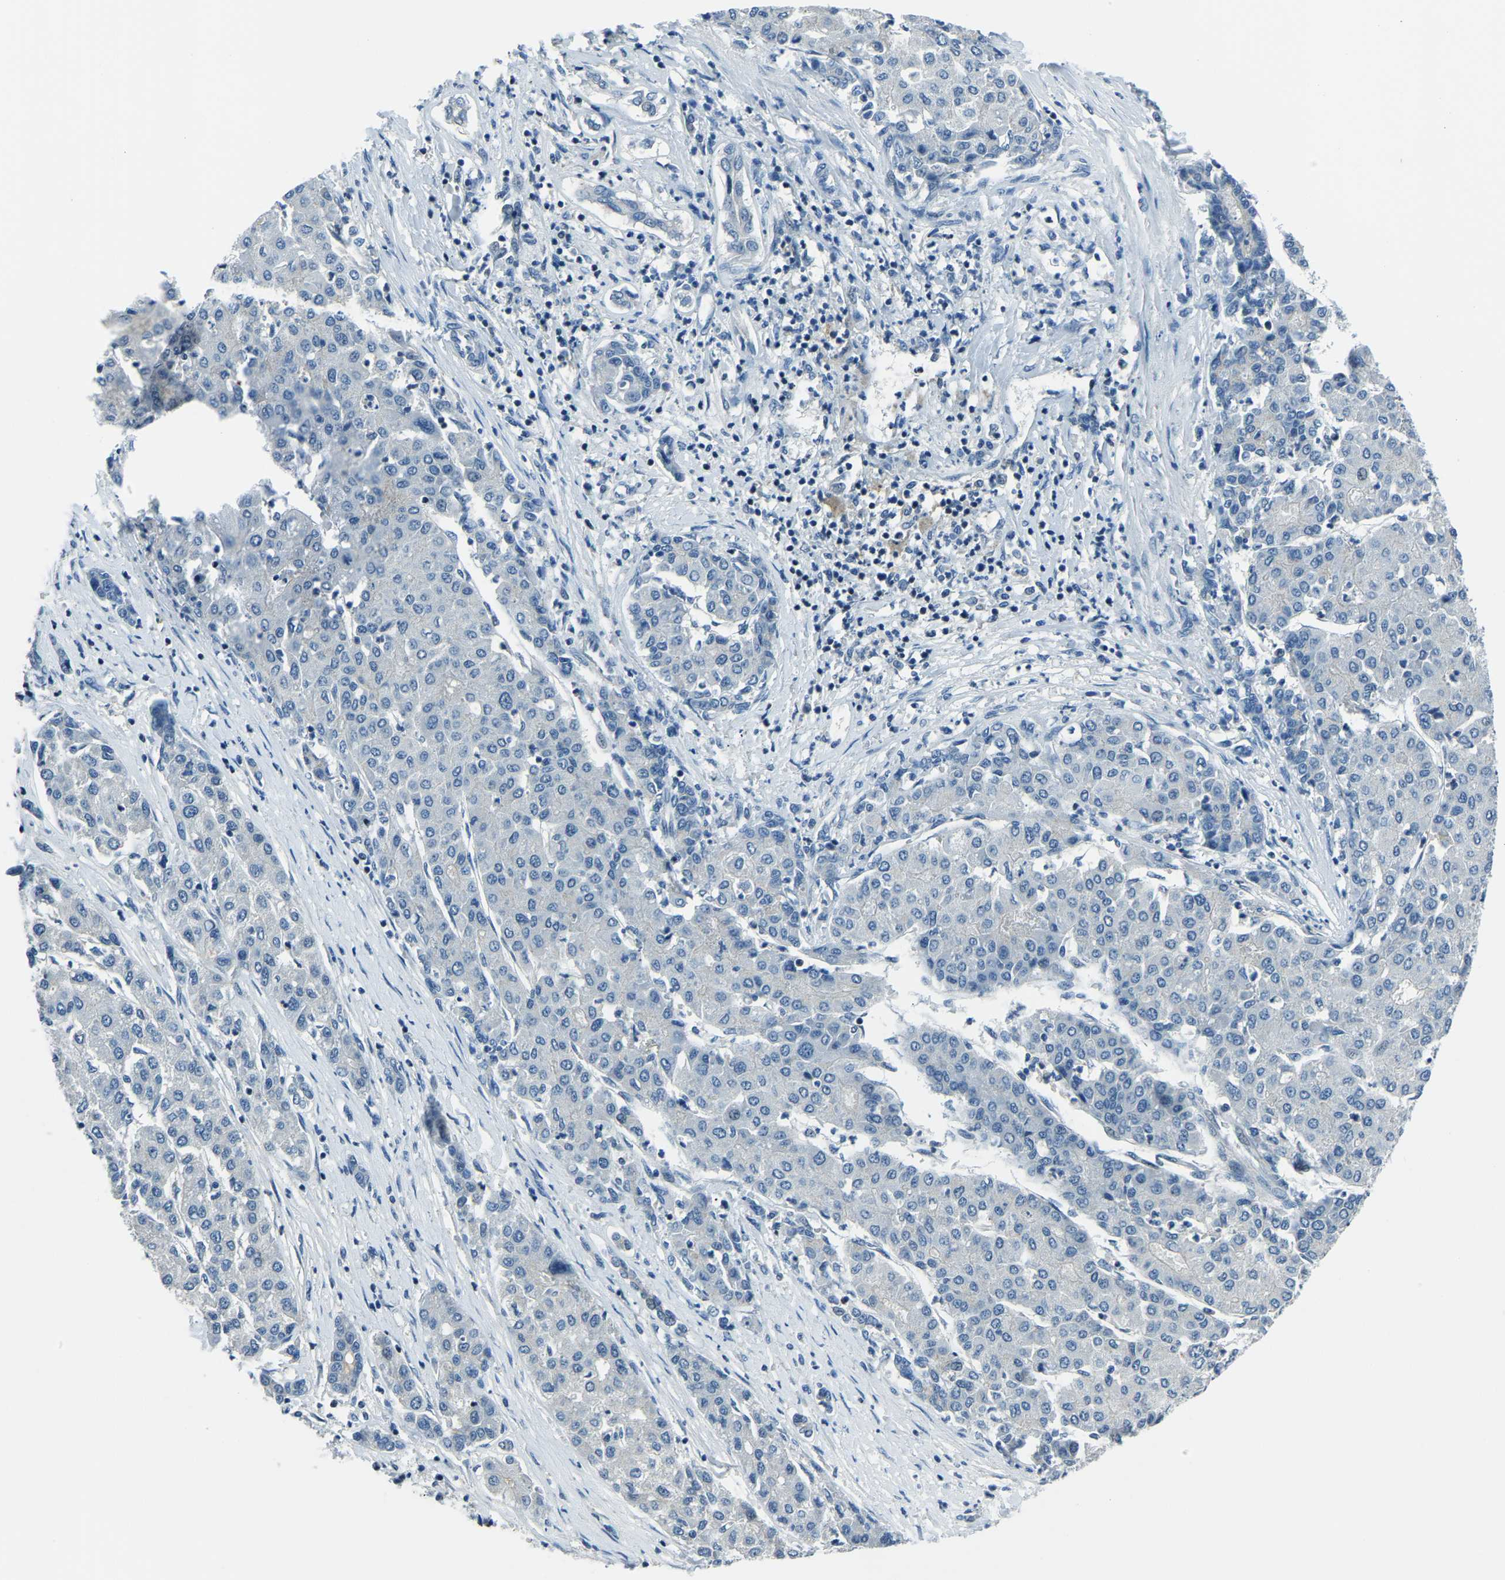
{"staining": {"intensity": "negative", "quantity": "none", "location": "none"}, "tissue": "liver cancer", "cell_type": "Tumor cells", "image_type": "cancer", "snomed": [{"axis": "morphology", "description": "Carcinoma, Hepatocellular, NOS"}, {"axis": "topography", "description": "Liver"}], "caption": "Protein analysis of liver hepatocellular carcinoma shows no significant expression in tumor cells. (Stains: DAB immunohistochemistry with hematoxylin counter stain, Microscopy: brightfield microscopy at high magnification).", "gene": "RRP1", "patient": {"sex": "male", "age": 65}}